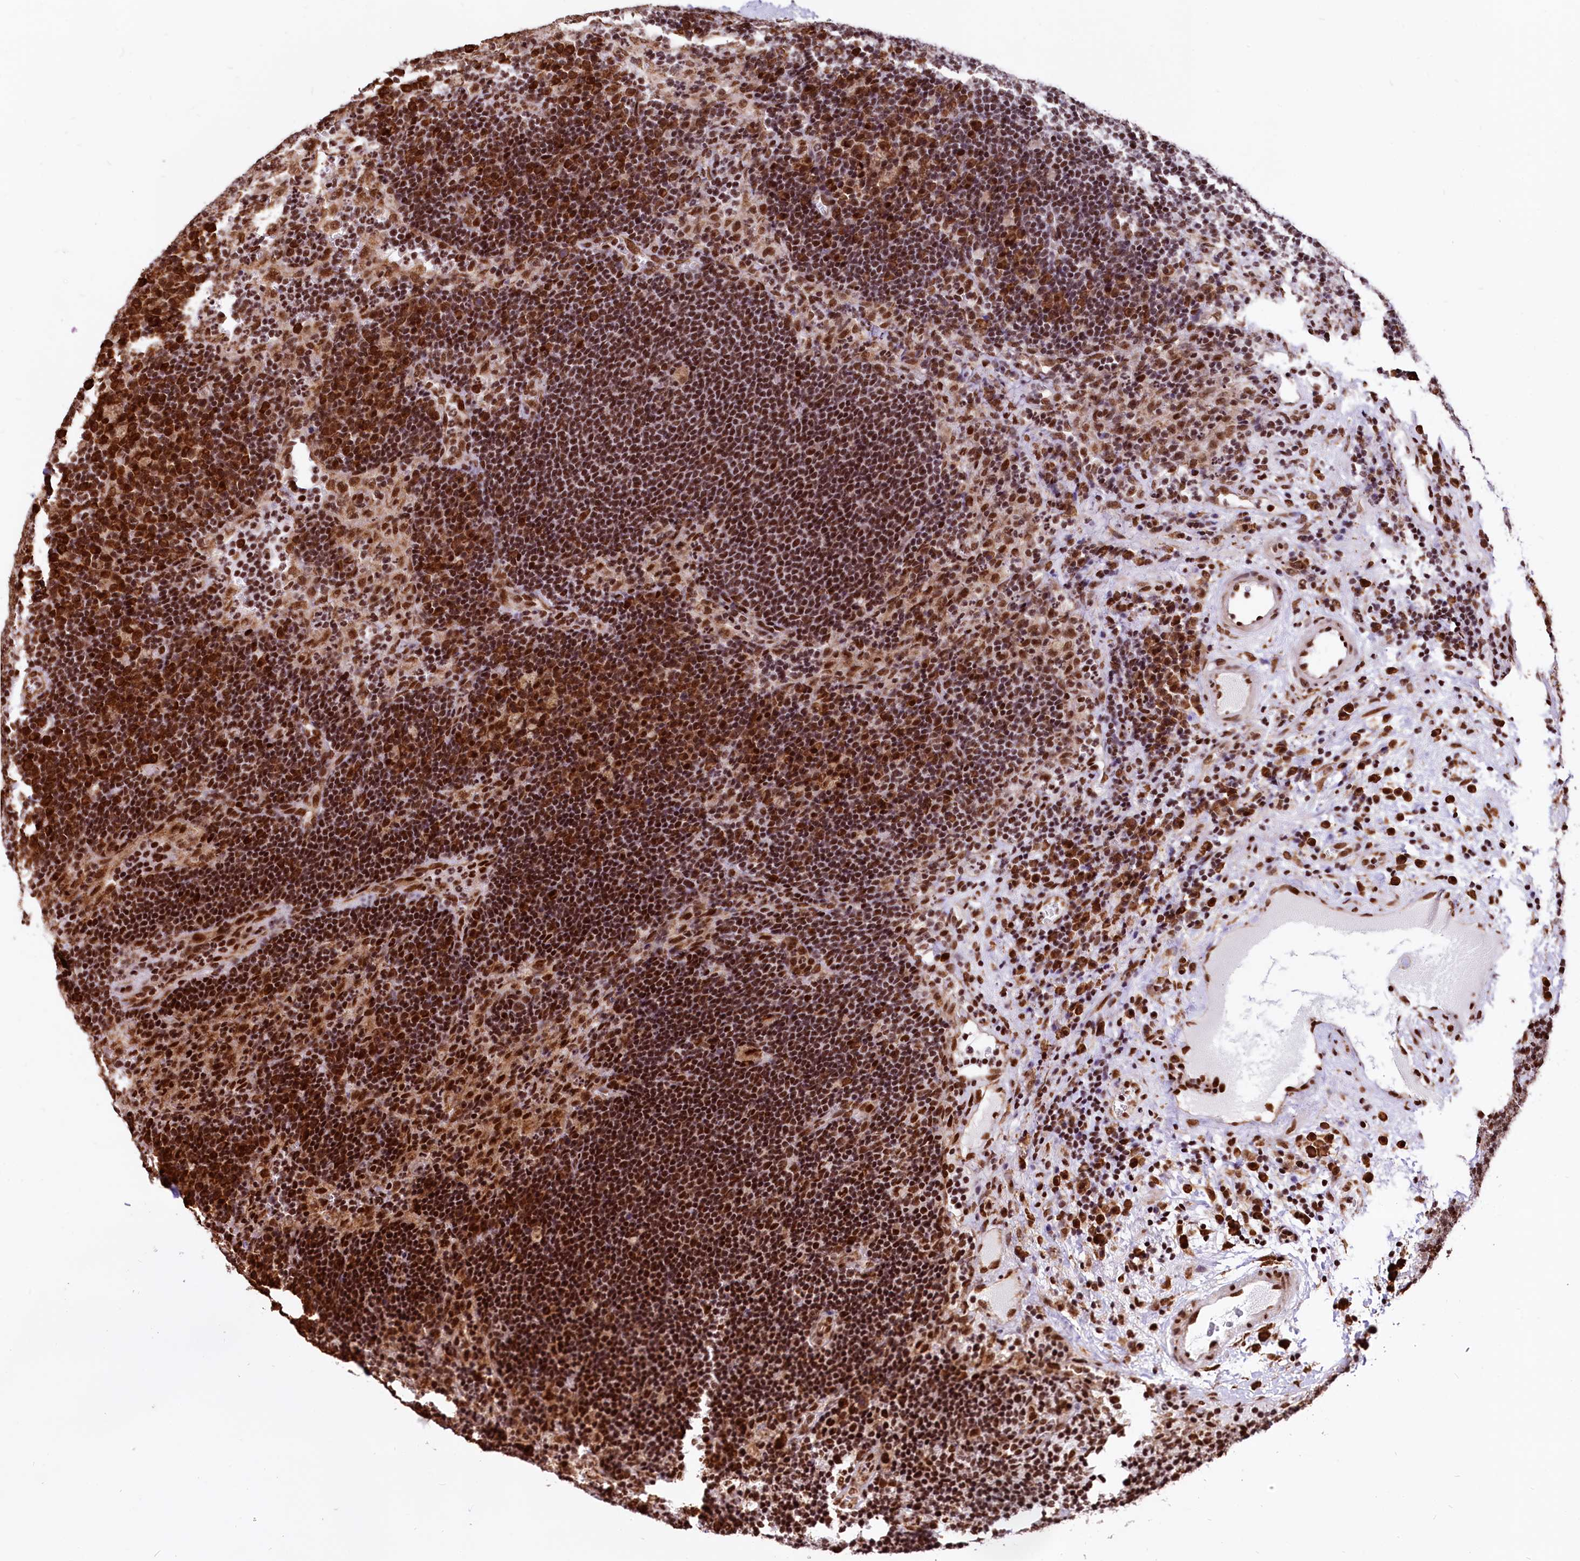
{"staining": {"intensity": "moderate", "quantity": ">75%", "location": "nuclear"}, "tissue": "lymph node", "cell_type": "Germinal center cells", "image_type": "normal", "snomed": [{"axis": "morphology", "description": "Normal tissue, NOS"}, {"axis": "topography", "description": "Lymph node"}], "caption": "The photomicrograph exhibits a brown stain indicating the presence of a protein in the nuclear of germinal center cells in lymph node.", "gene": "PDS5B", "patient": {"sex": "female", "age": 70}}